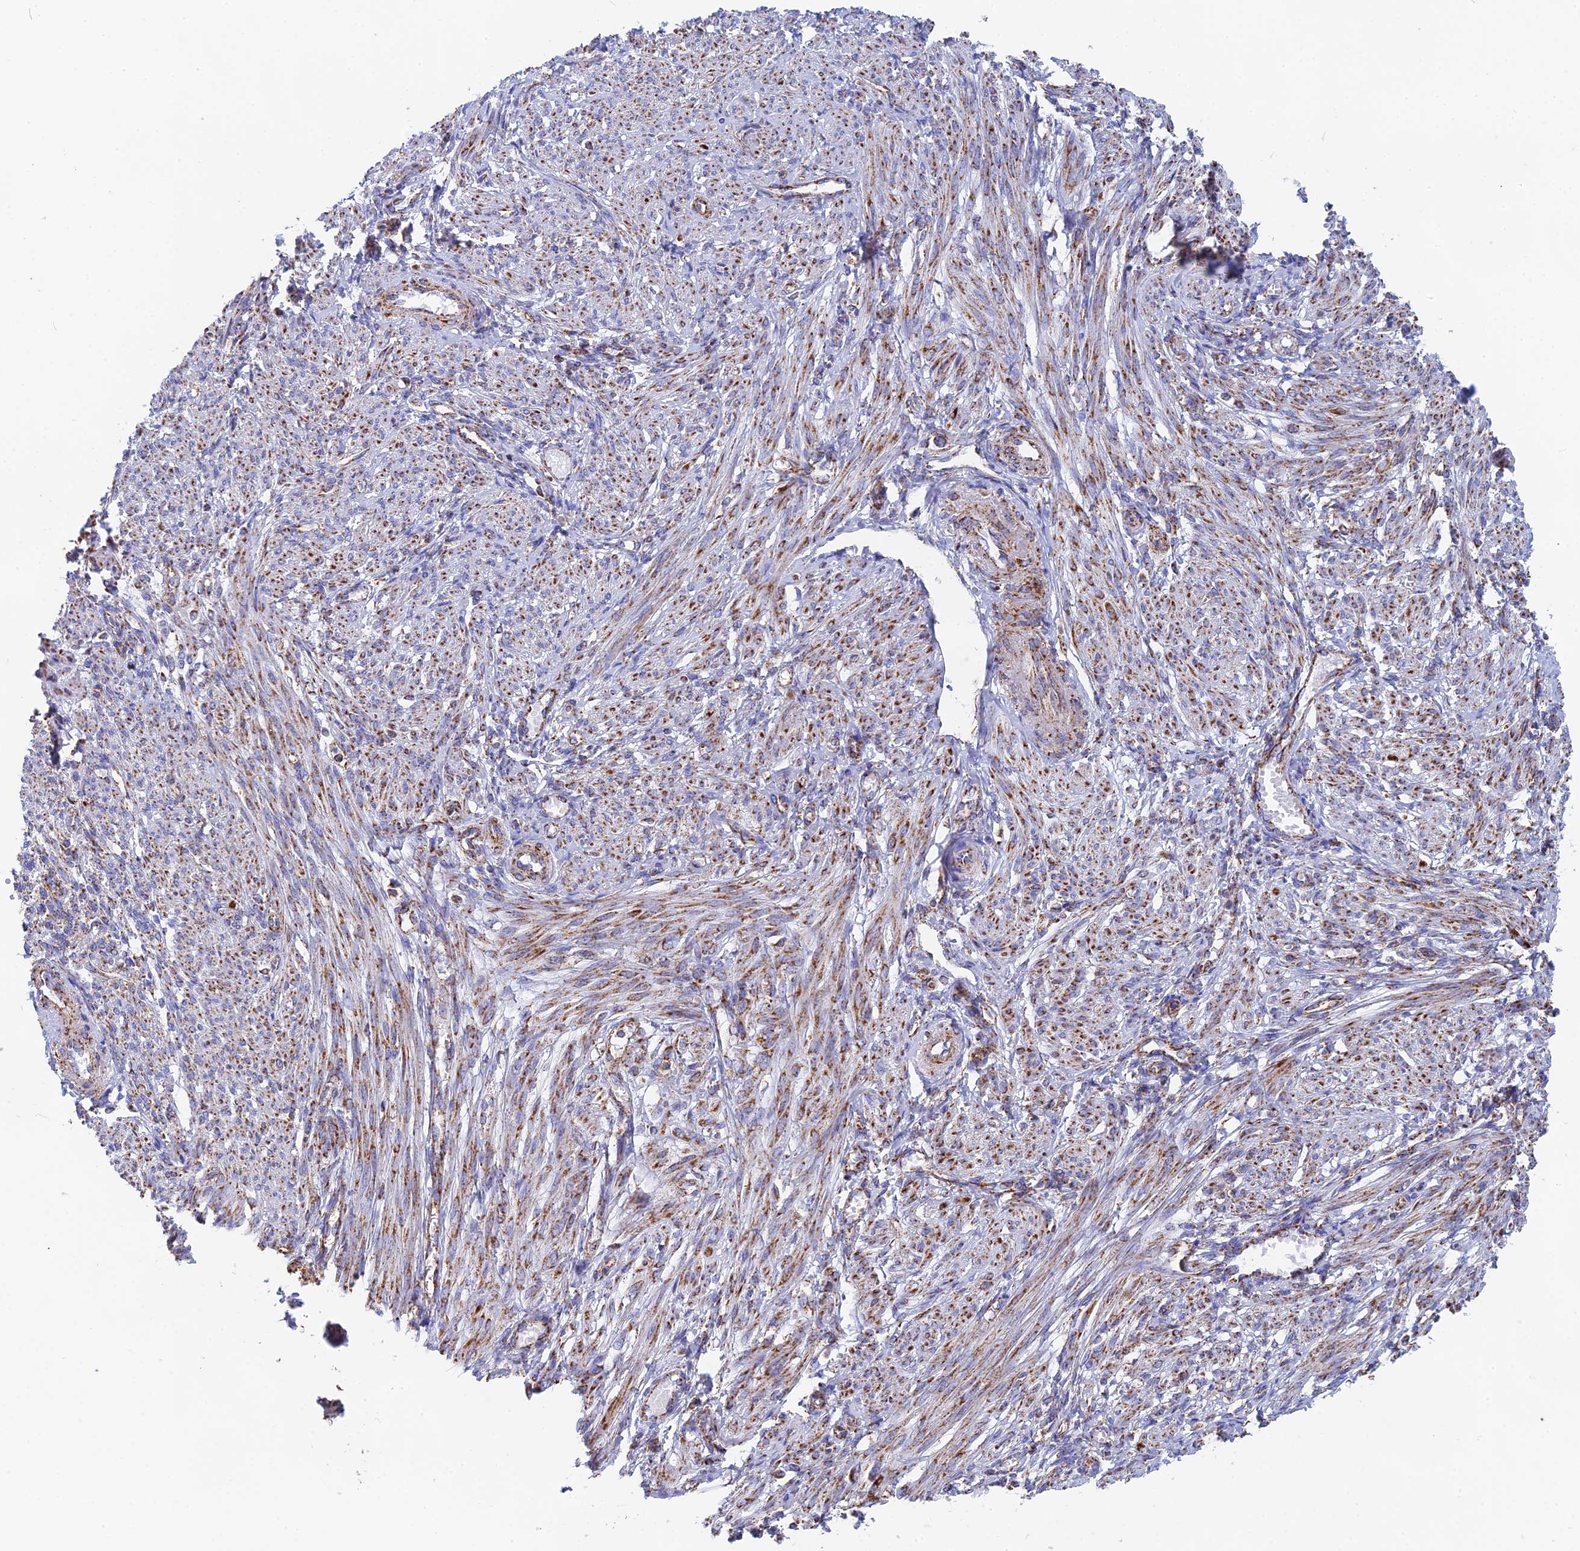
{"staining": {"intensity": "moderate", "quantity": "25%-75%", "location": "cytoplasmic/membranous"}, "tissue": "smooth muscle", "cell_type": "Smooth muscle cells", "image_type": "normal", "snomed": [{"axis": "morphology", "description": "Normal tissue, NOS"}, {"axis": "morphology", "description": "Adenocarcinoma, NOS"}, {"axis": "topography", "description": "Colon"}, {"axis": "topography", "description": "Peripheral nerve tissue"}], "caption": "This photomicrograph displays unremarkable smooth muscle stained with IHC to label a protein in brown. The cytoplasmic/membranous of smooth muscle cells show moderate positivity for the protein. Nuclei are counter-stained blue.", "gene": "NDUFA5", "patient": {"sex": "male", "age": 14}}